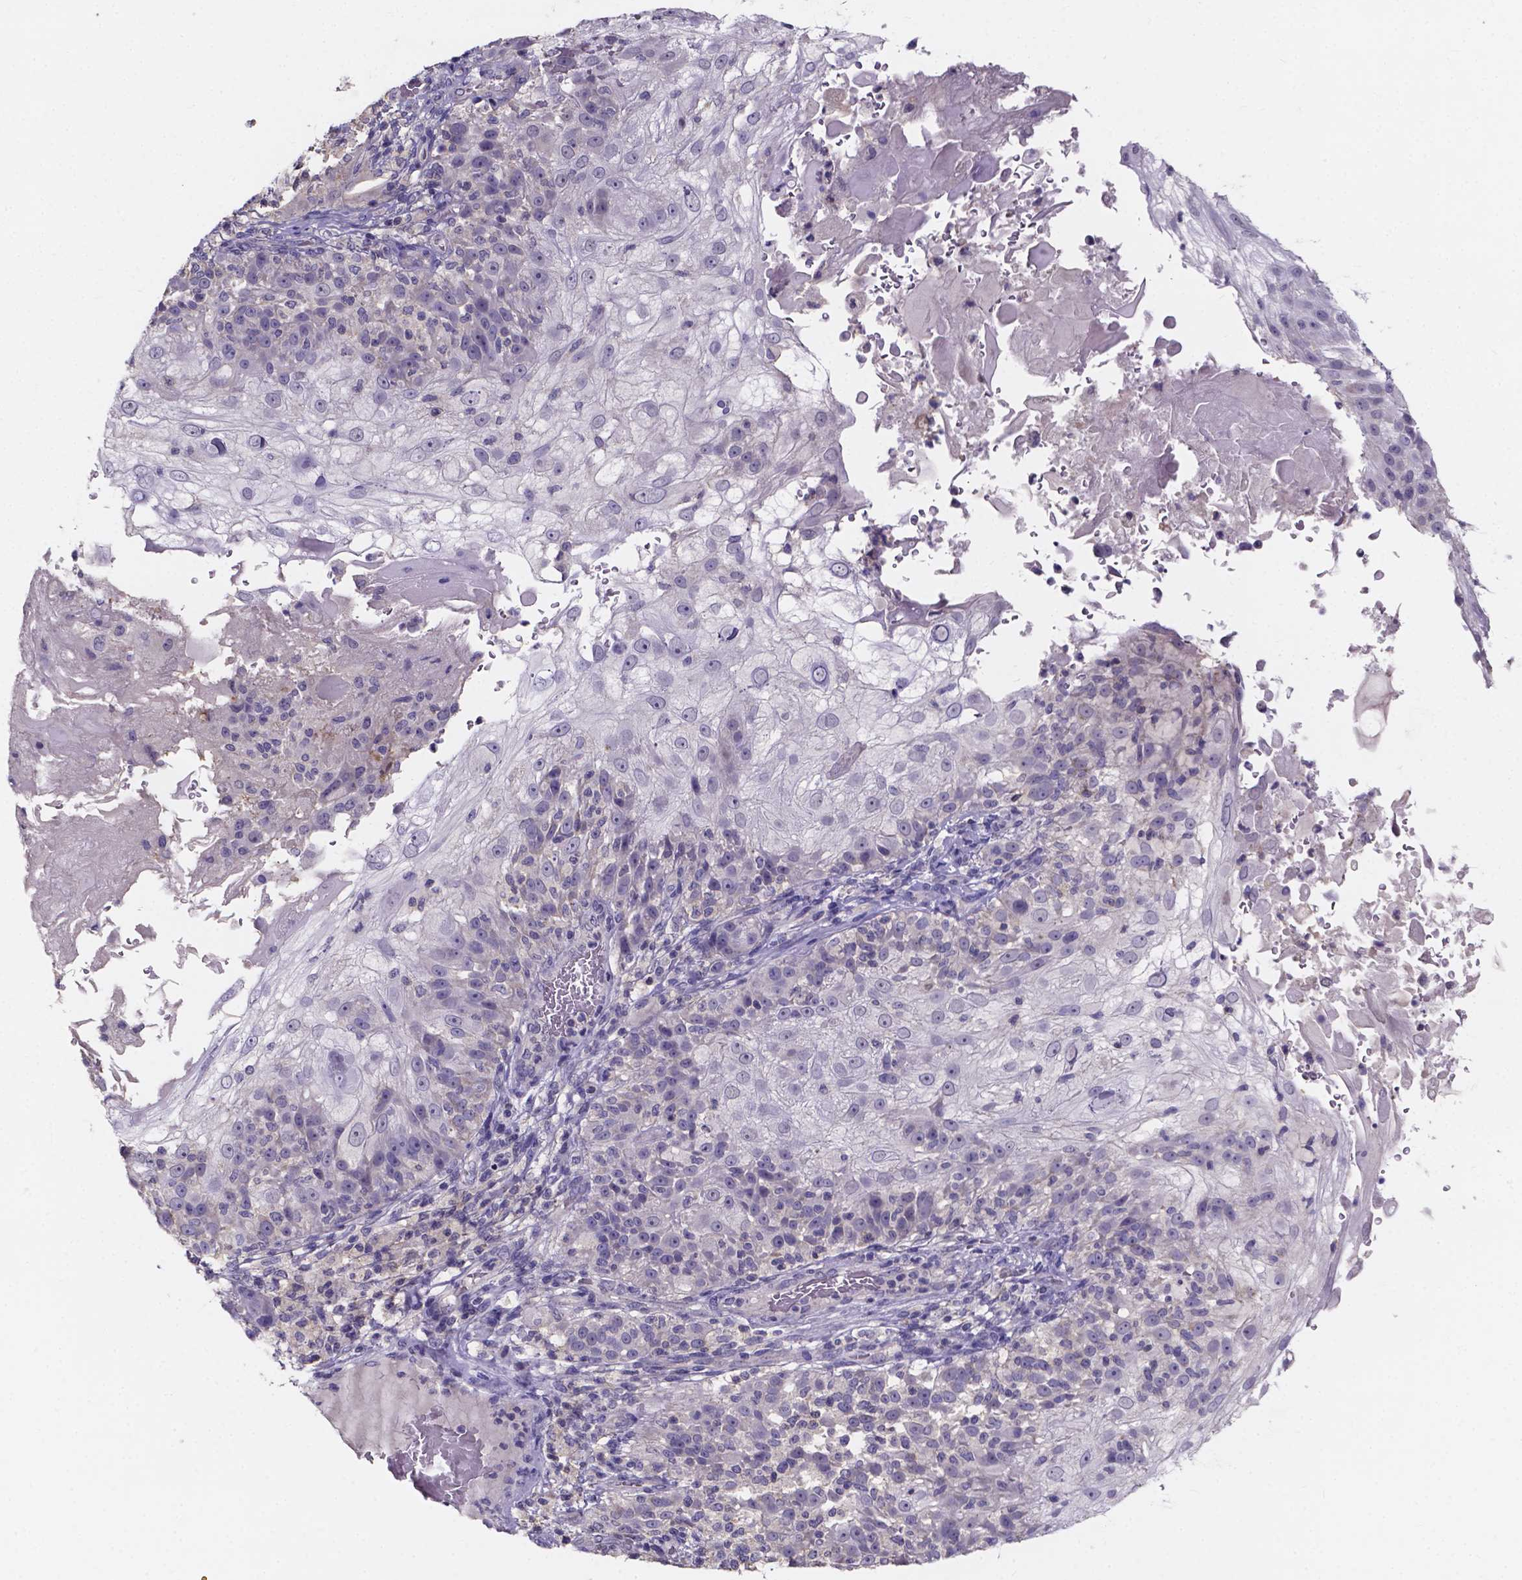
{"staining": {"intensity": "negative", "quantity": "none", "location": "none"}, "tissue": "skin cancer", "cell_type": "Tumor cells", "image_type": "cancer", "snomed": [{"axis": "morphology", "description": "Normal tissue, NOS"}, {"axis": "morphology", "description": "Squamous cell carcinoma, NOS"}, {"axis": "topography", "description": "Skin"}], "caption": "An immunohistochemistry (IHC) micrograph of skin cancer is shown. There is no staining in tumor cells of skin cancer. (DAB immunohistochemistry with hematoxylin counter stain).", "gene": "SPOCD1", "patient": {"sex": "female", "age": 83}}